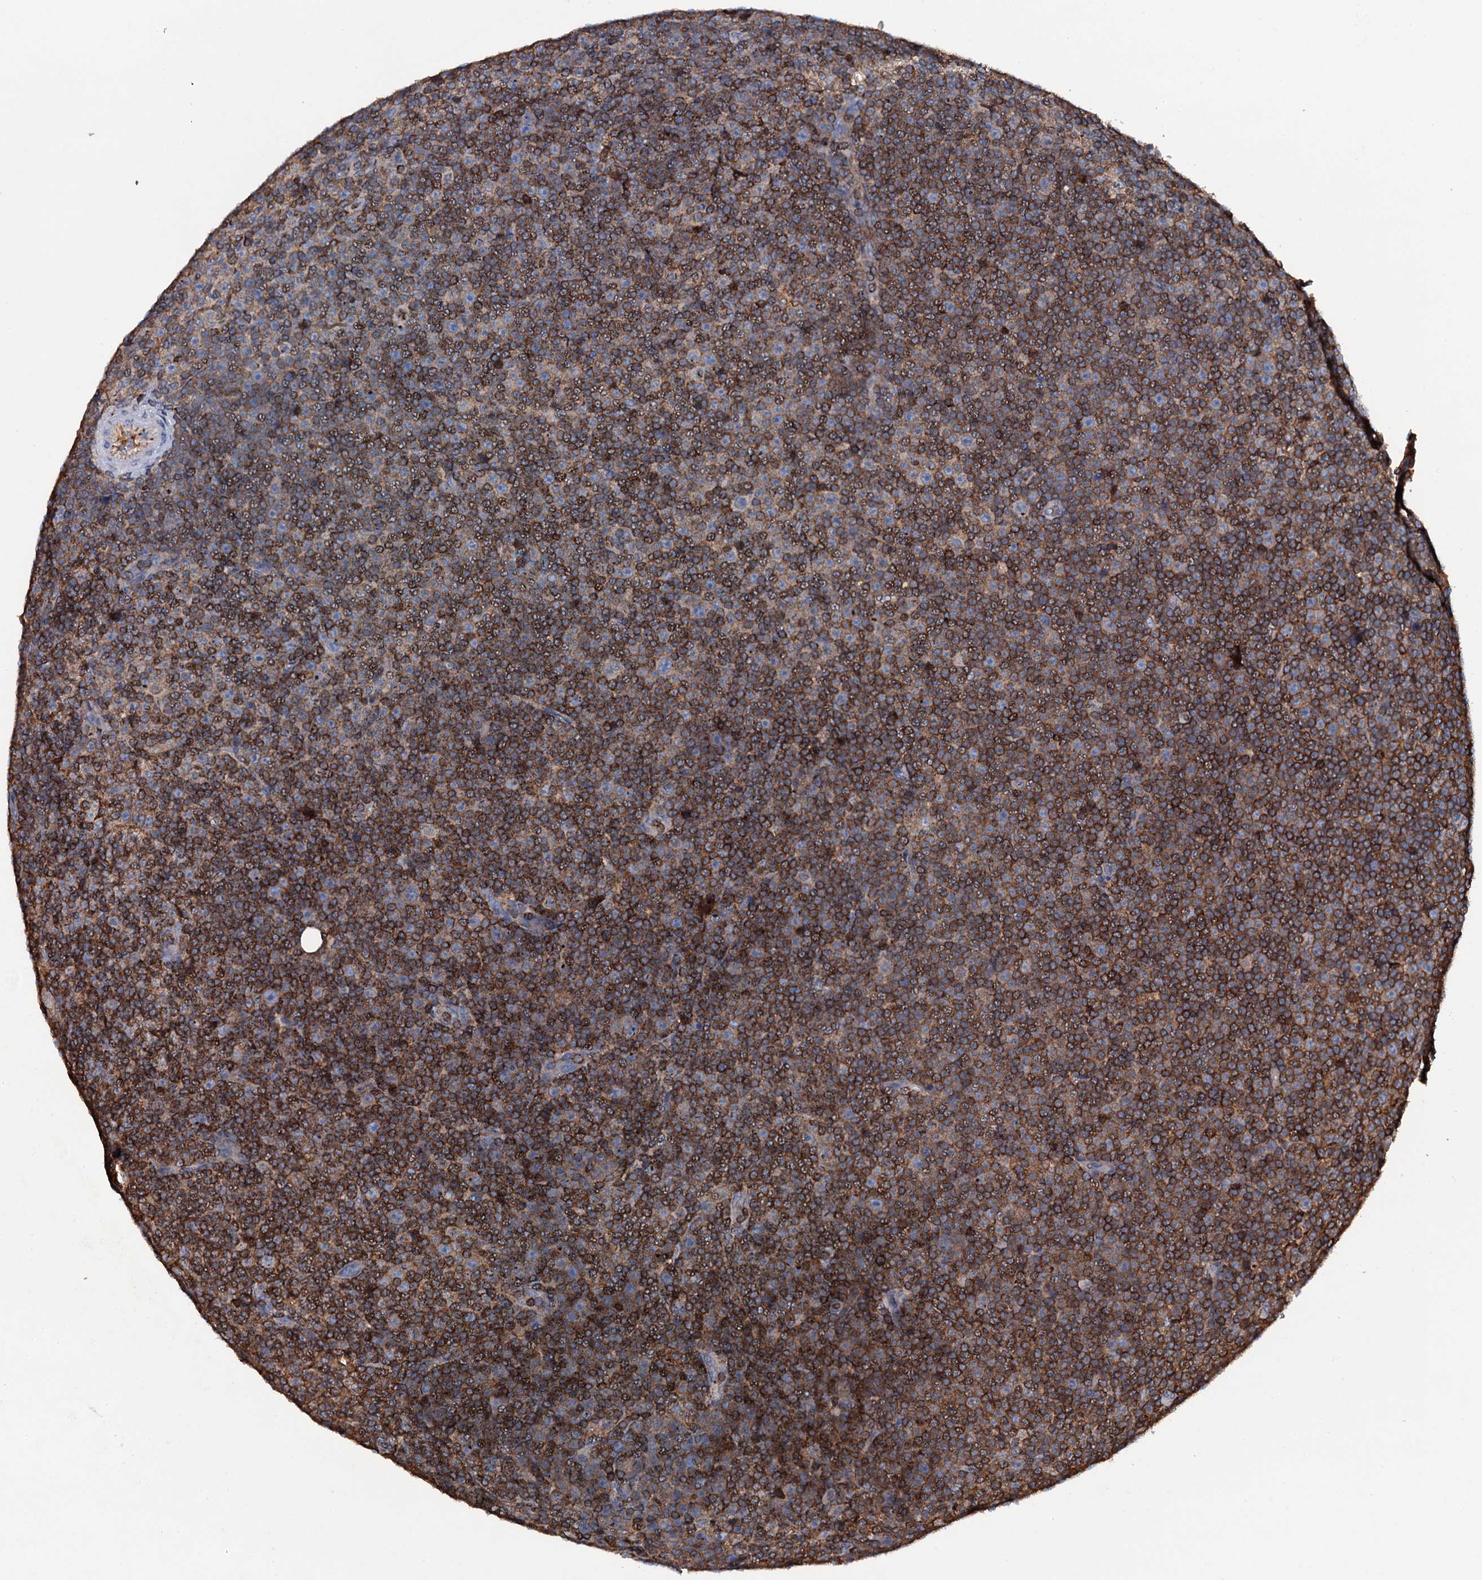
{"staining": {"intensity": "moderate", "quantity": ">75%", "location": "cytoplasmic/membranous"}, "tissue": "lymphoma", "cell_type": "Tumor cells", "image_type": "cancer", "snomed": [{"axis": "morphology", "description": "Malignant lymphoma, non-Hodgkin's type, Low grade"}, {"axis": "topography", "description": "Lymph node"}], "caption": "Protein expression analysis of human low-grade malignant lymphoma, non-Hodgkin's type reveals moderate cytoplasmic/membranous staining in about >75% of tumor cells. The staining is performed using DAB brown chromogen to label protein expression. The nuclei are counter-stained blue using hematoxylin.", "gene": "MS4A4E", "patient": {"sex": "female", "age": 67}}